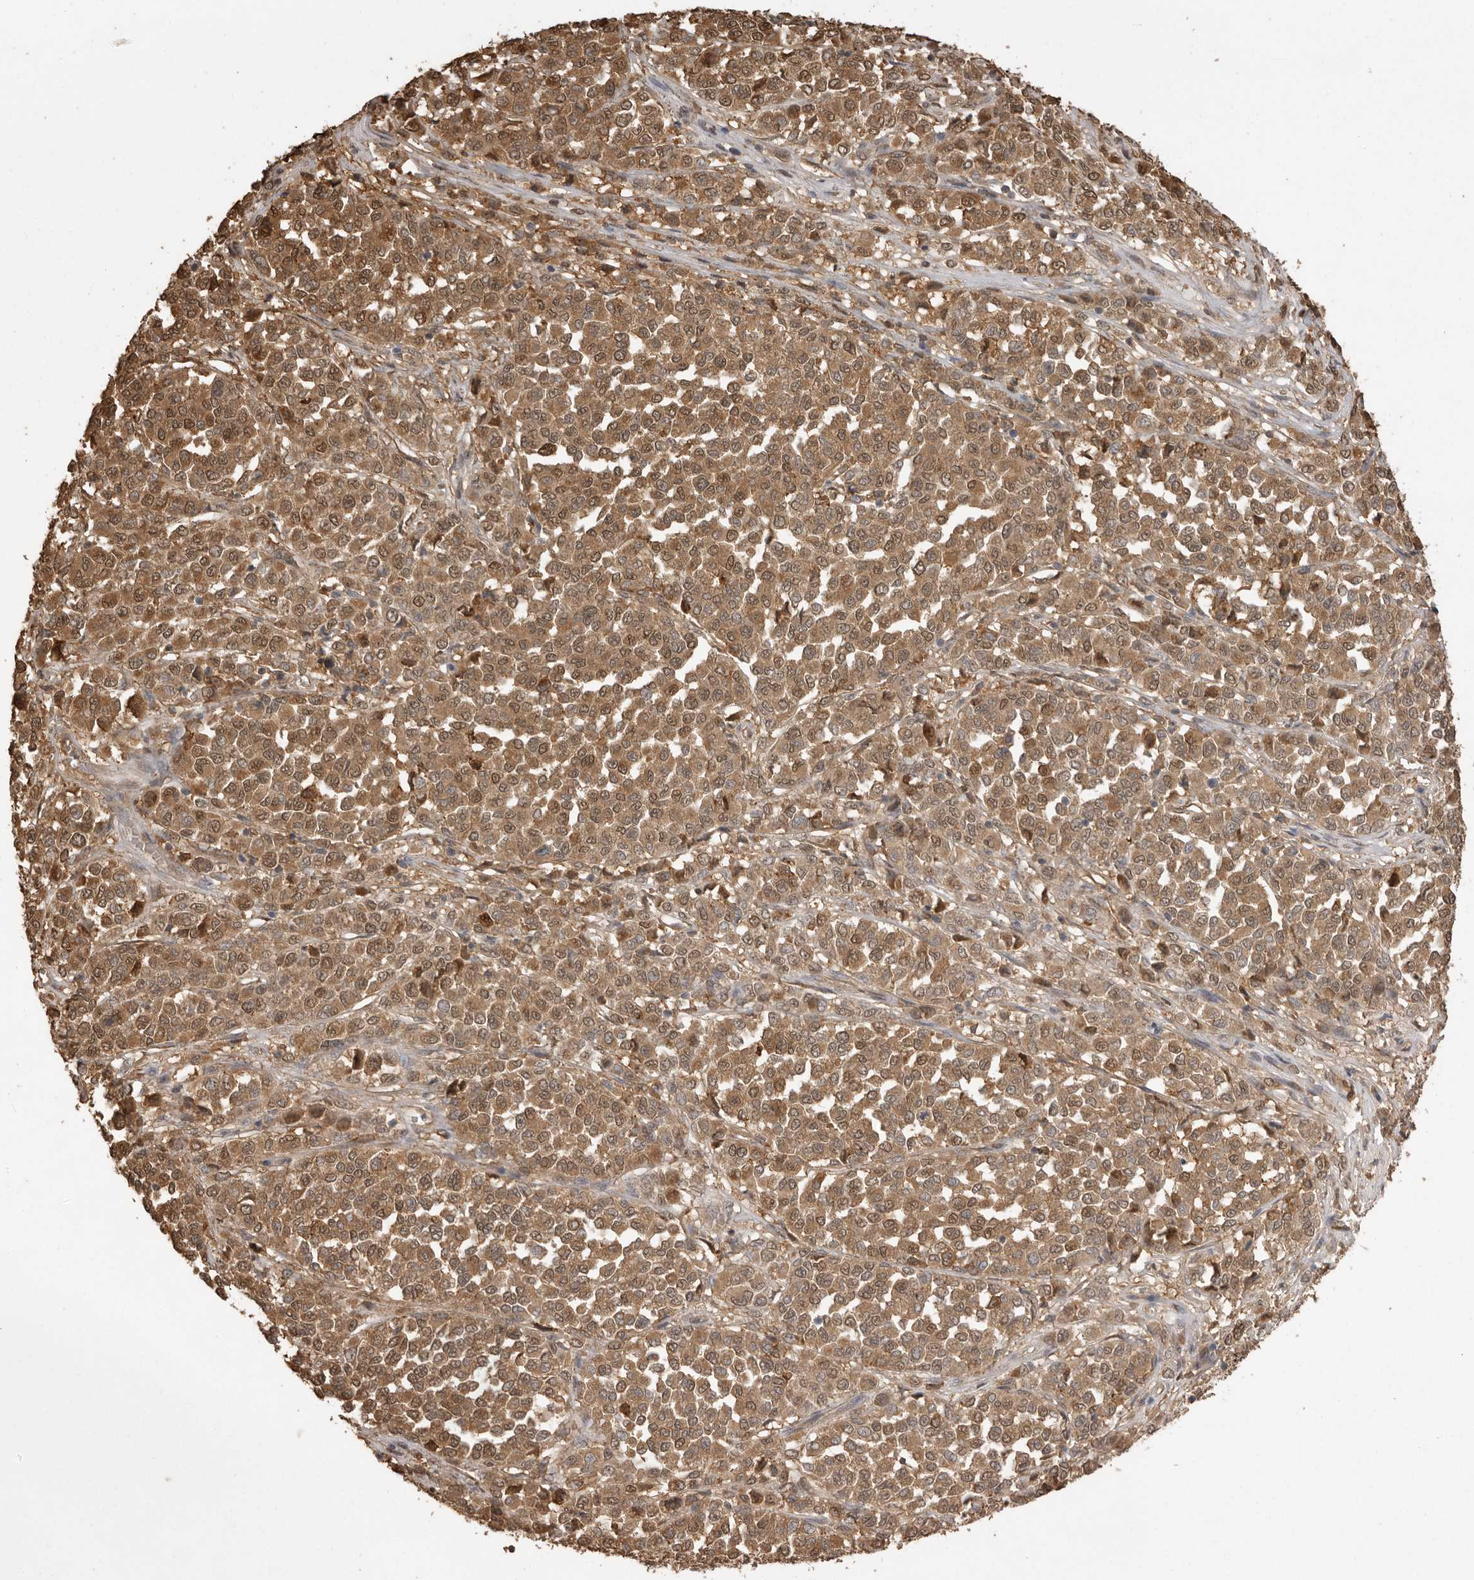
{"staining": {"intensity": "moderate", "quantity": ">75%", "location": "cytoplasmic/membranous,nuclear"}, "tissue": "melanoma", "cell_type": "Tumor cells", "image_type": "cancer", "snomed": [{"axis": "morphology", "description": "Malignant melanoma, Metastatic site"}, {"axis": "topography", "description": "Pancreas"}], "caption": "Immunohistochemical staining of melanoma demonstrates medium levels of moderate cytoplasmic/membranous and nuclear protein staining in about >75% of tumor cells.", "gene": "JAG2", "patient": {"sex": "female", "age": 30}}